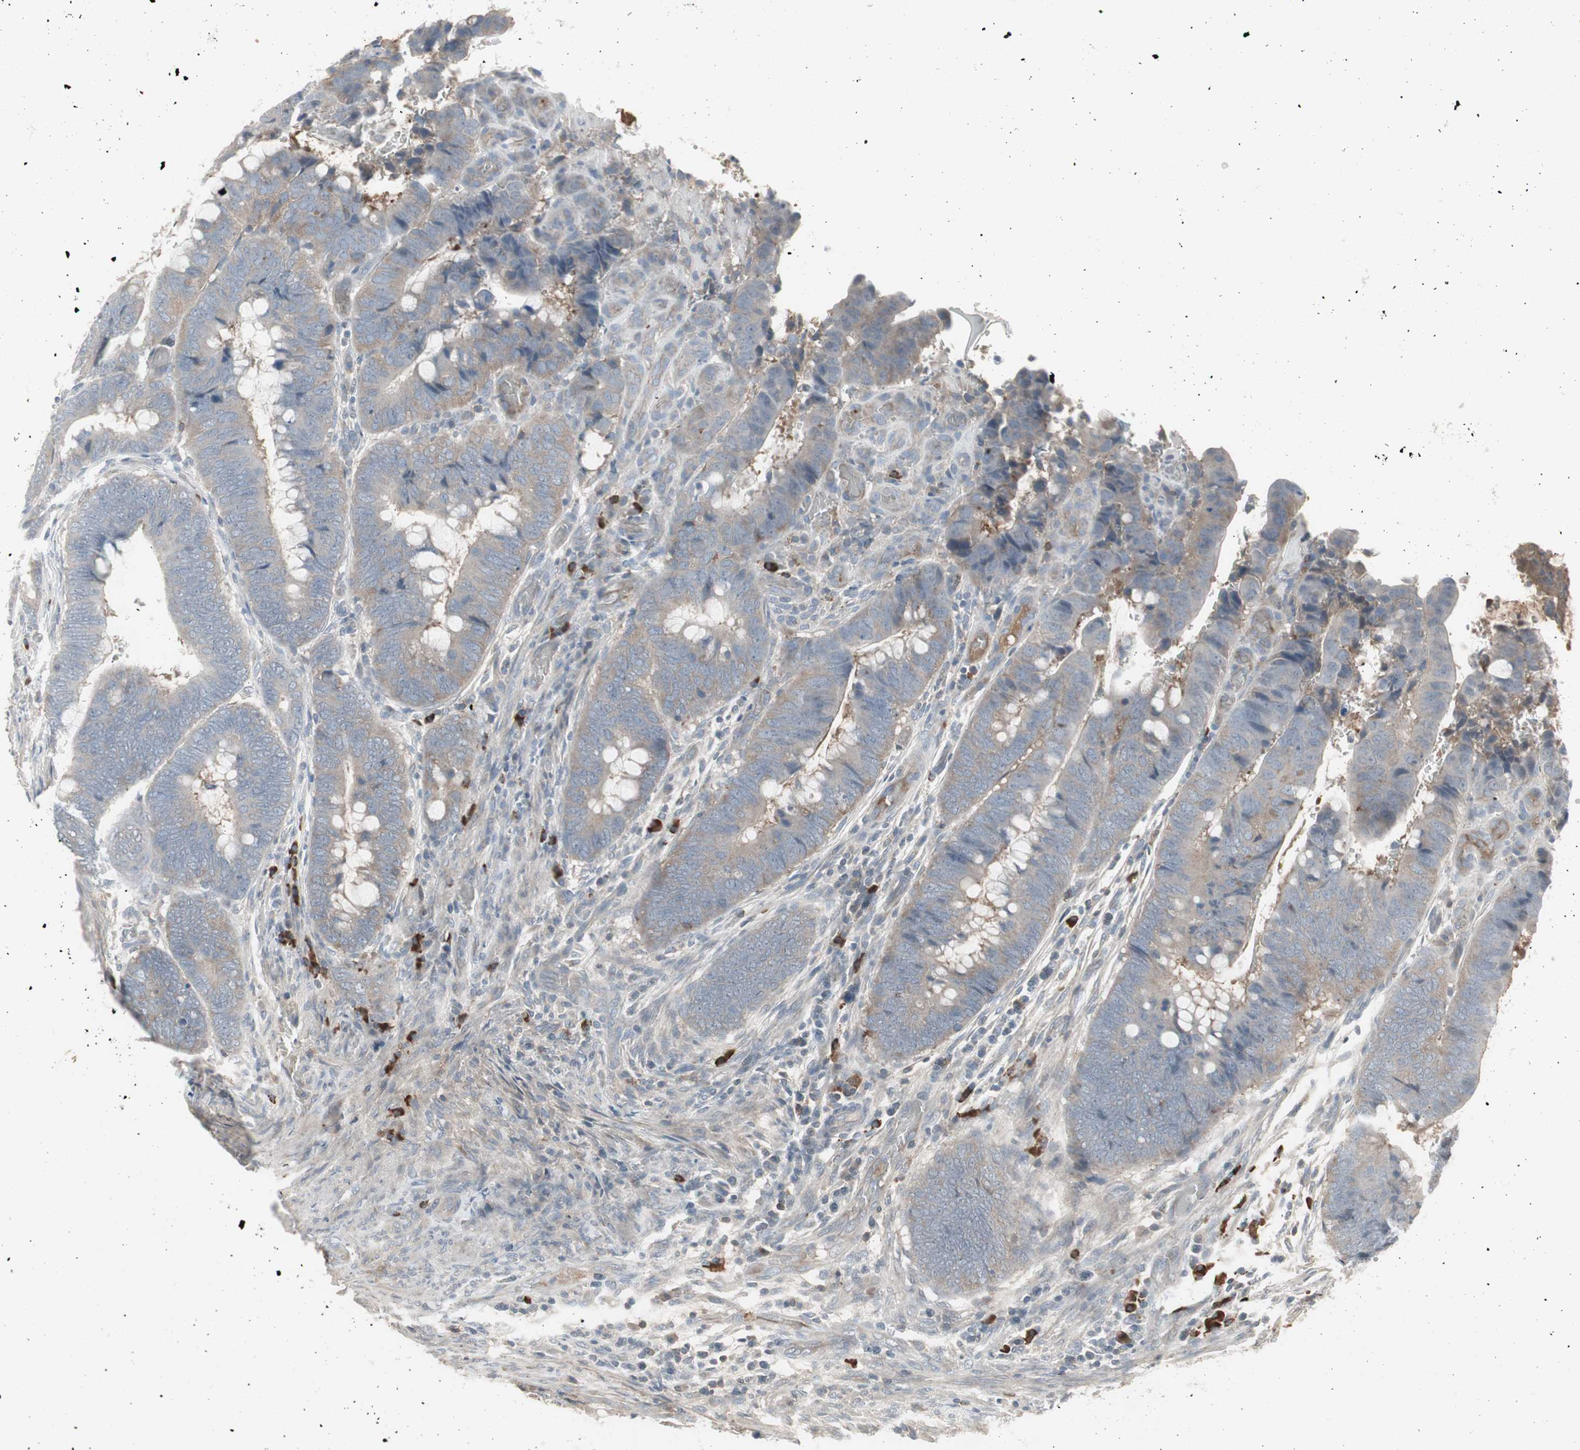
{"staining": {"intensity": "weak", "quantity": ">75%", "location": "cytoplasmic/membranous"}, "tissue": "colorectal cancer", "cell_type": "Tumor cells", "image_type": "cancer", "snomed": [{"axis": "morphology", "description": "Normal tissue, NOS"}, {"axis": "morphology", "description": "Adenocarcinoma, NOS"}, {"axis": "topography", "description": "Rectum"}, {"axis": "topography", "description": "Peripheral nerve tissue"}], "caption": "Protein analysis of colorectal cancer tissue exhibits weak cytoplasmic/membranous positivity in approximately >75% of tumor cells.", "gene": "ZSCAN32", "patient": {"sex": "male", "age": 92}}